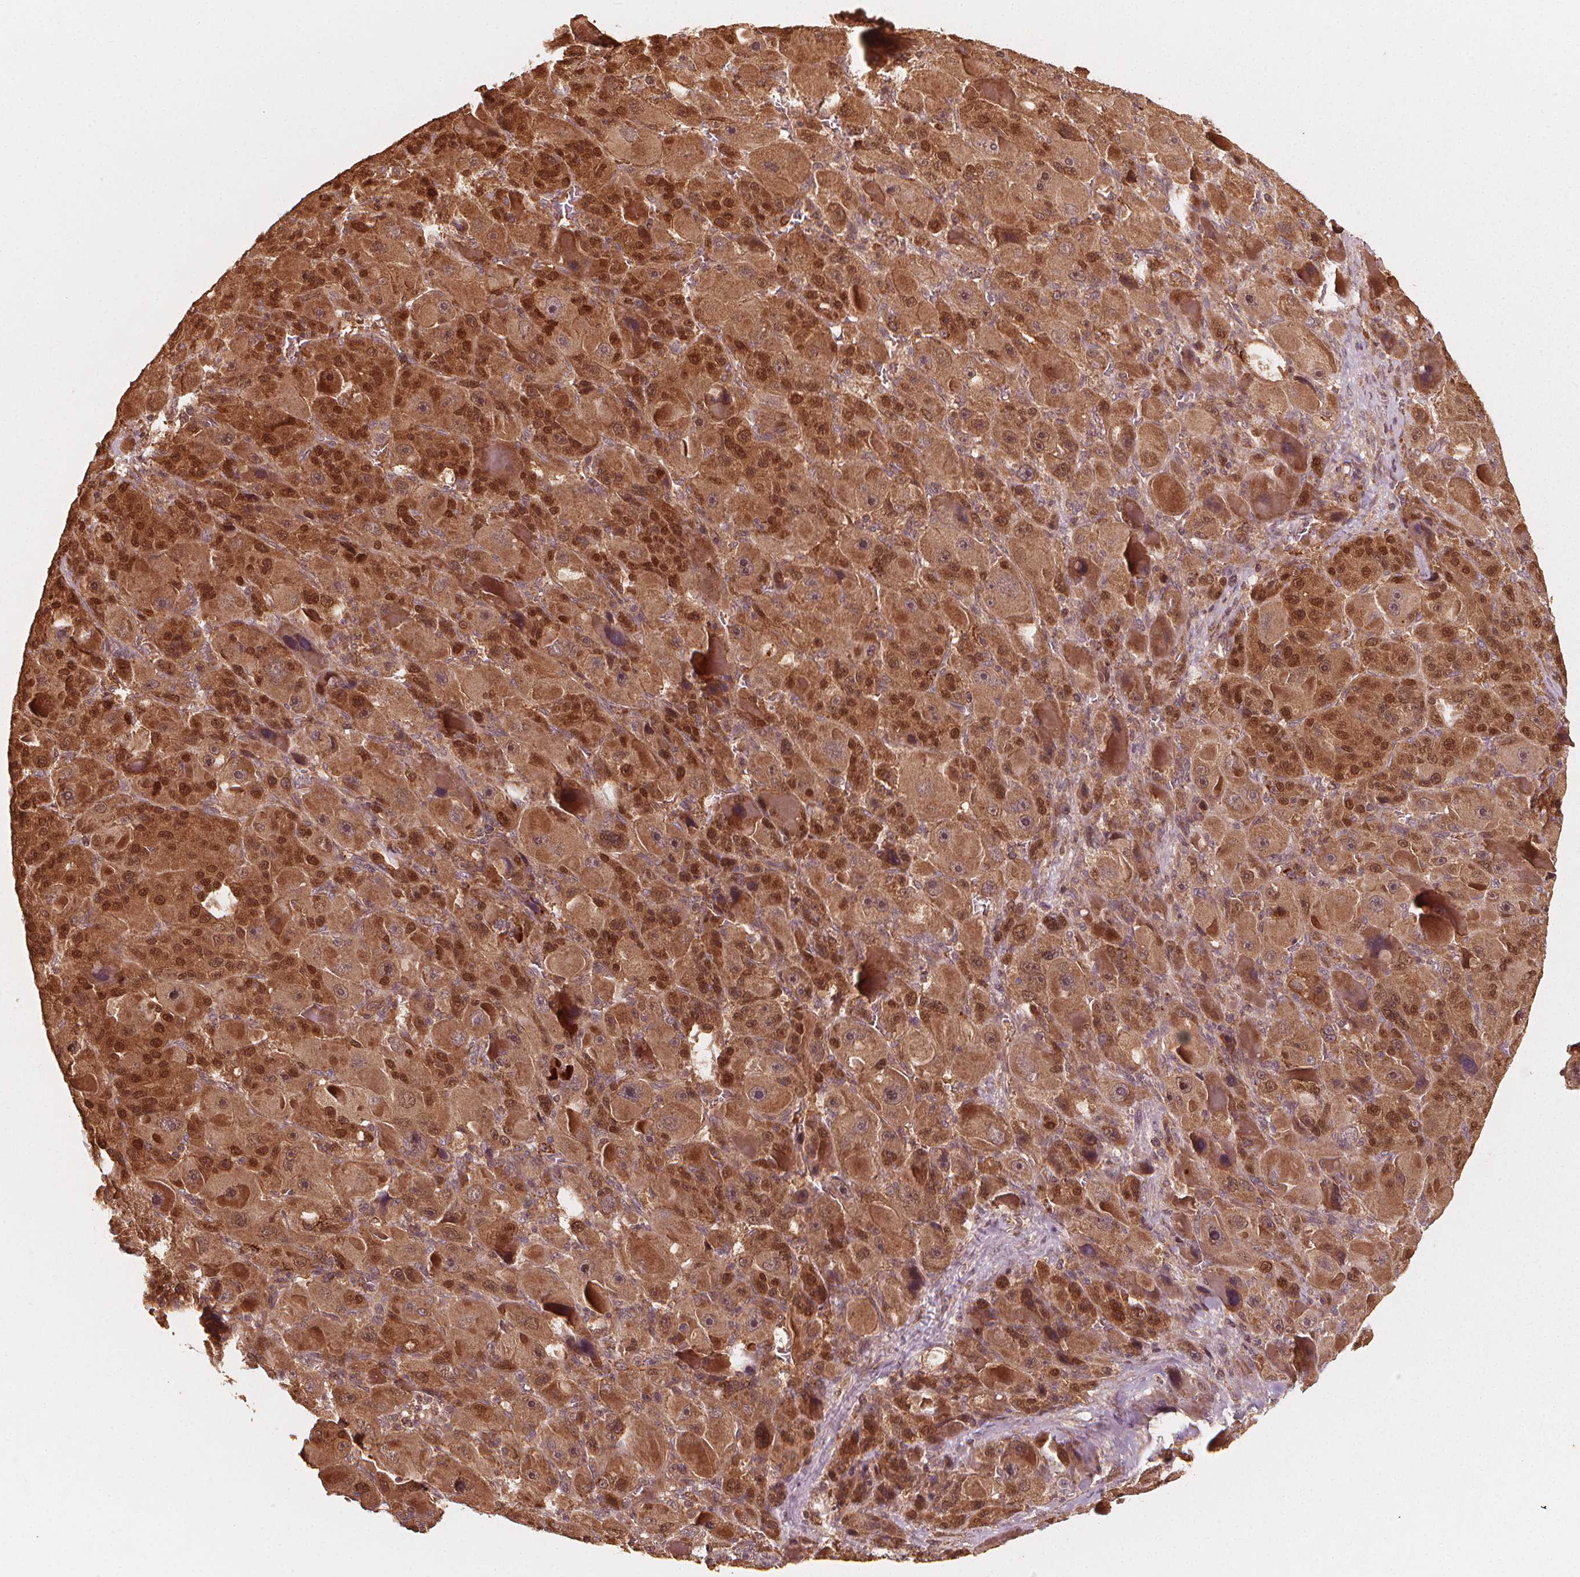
{"staining": {"intensity": "moderate", "quantity": ">75%", "location": "cytoplasmic/membranous,nuclear"}, "tissue": "liver cancer", "cell_type": "Tumor cells", "image_type": "cancer", "snomed": [{"axis": "morphology", "description": "Carcinoma, Hepatocellular, NOS"}, {"axis": "topography", "description": "Liver"}], "caption": "An immunohistochemistry (IHC) image of tumor tissue is shown. Protein staining in brown highlights moderate cytoplasmic/membranous and nuclear positivity in liver hepatocellular carcinoma within tumor cells.", "gene": "NPC1", "patient": {"sex": "male", "age": 76}}